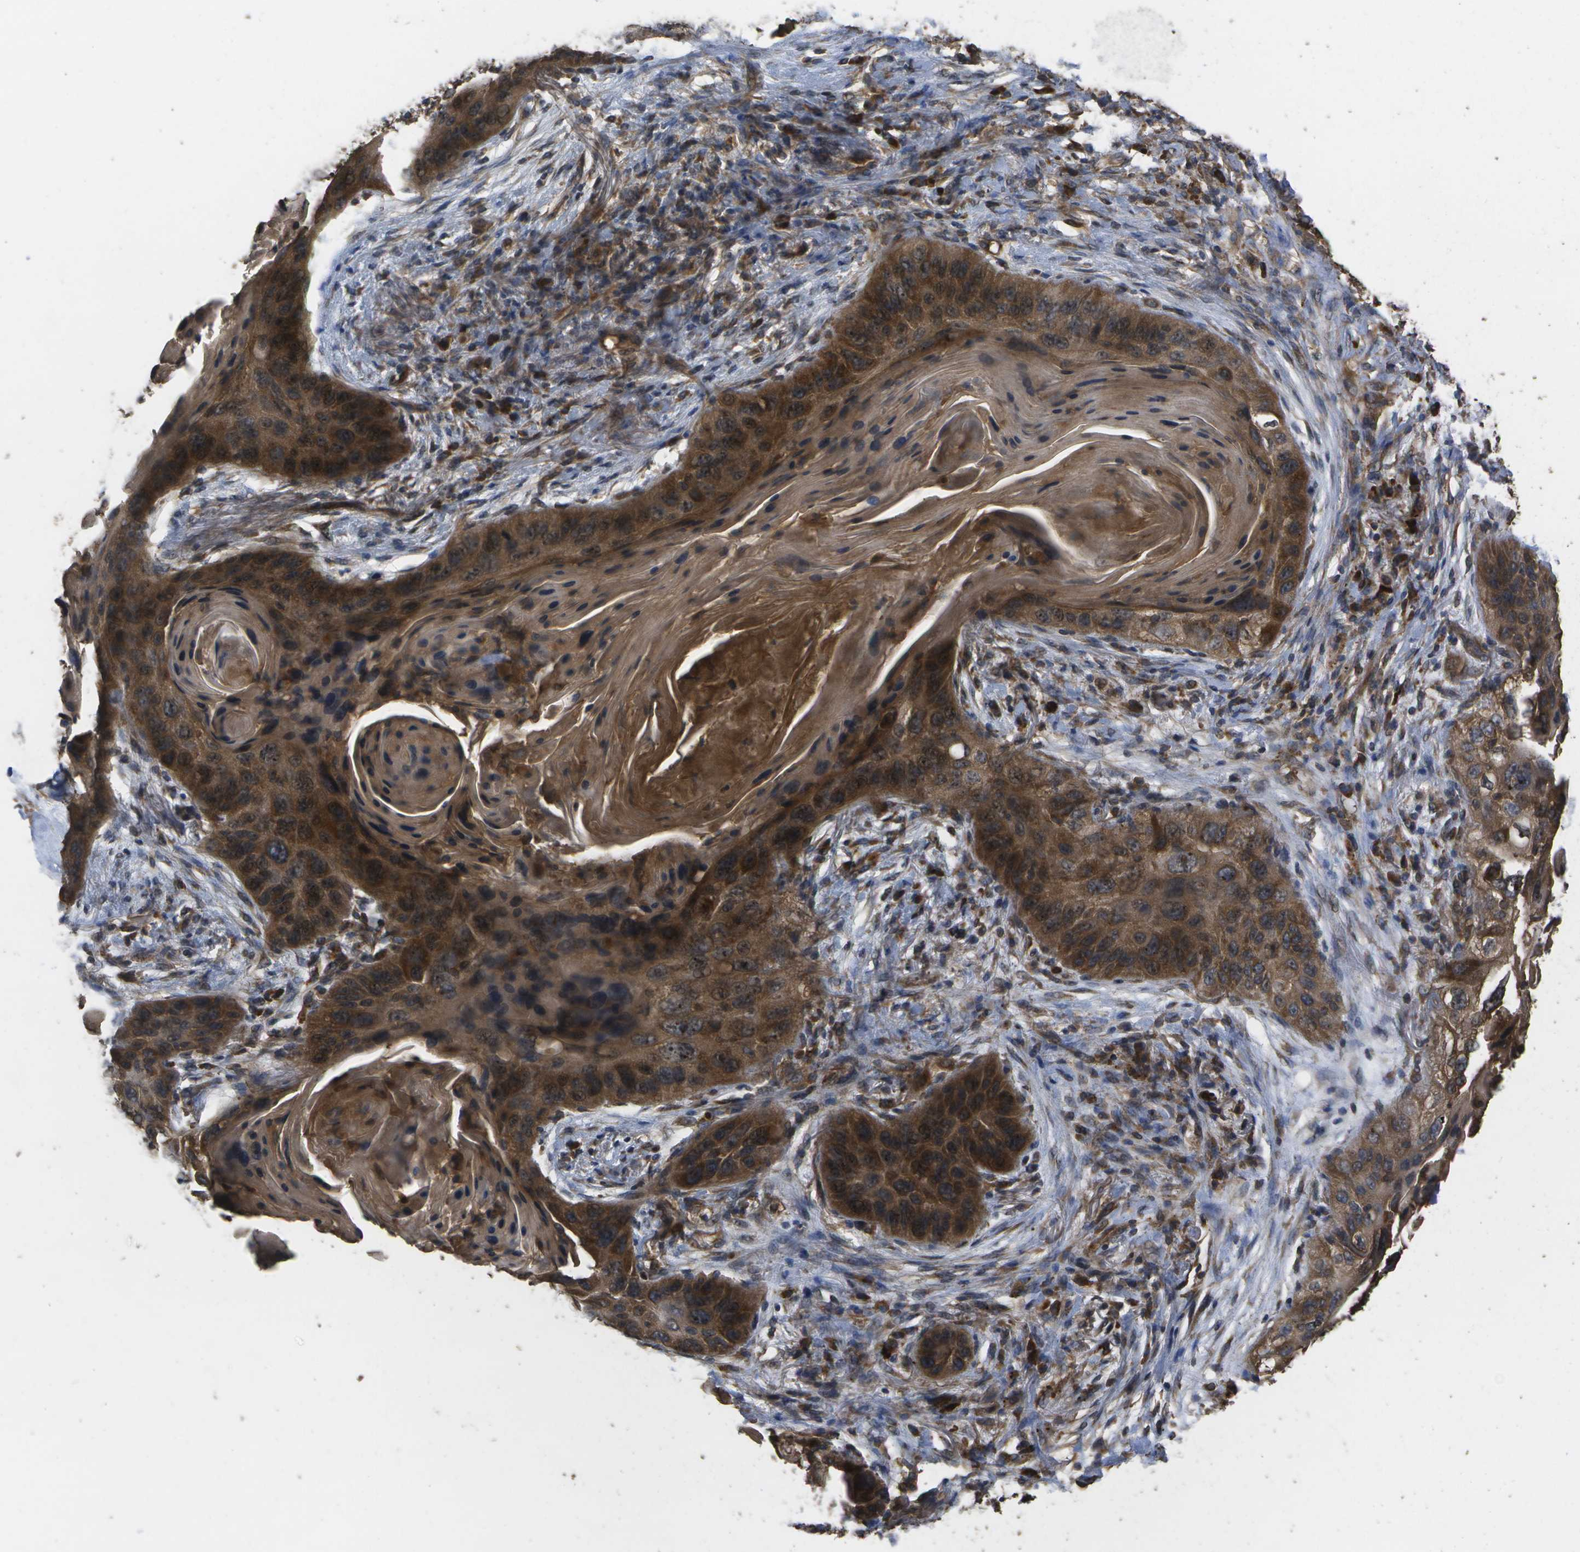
{"staining": {"intensity": "strong", "quantity": ">75%", "location": "cytoplasmic/membranous"}, "tissue": "lung cancer", "cell_type": "Tumor cells", "image_type": "cancer", "snomed": [{"axis": "morphology", "description": "Squamous cell carcinoma, NOS"}, {"axis": "topography", "description": "Lung"}], "caption": "The immunohistochemical stain labels strong cytoplasmic/membranous expression in tumor cells of lung squamous cell carcinoma tissue.", "gene": "SACS", "patient": {"sex": "female", "age": 67}}